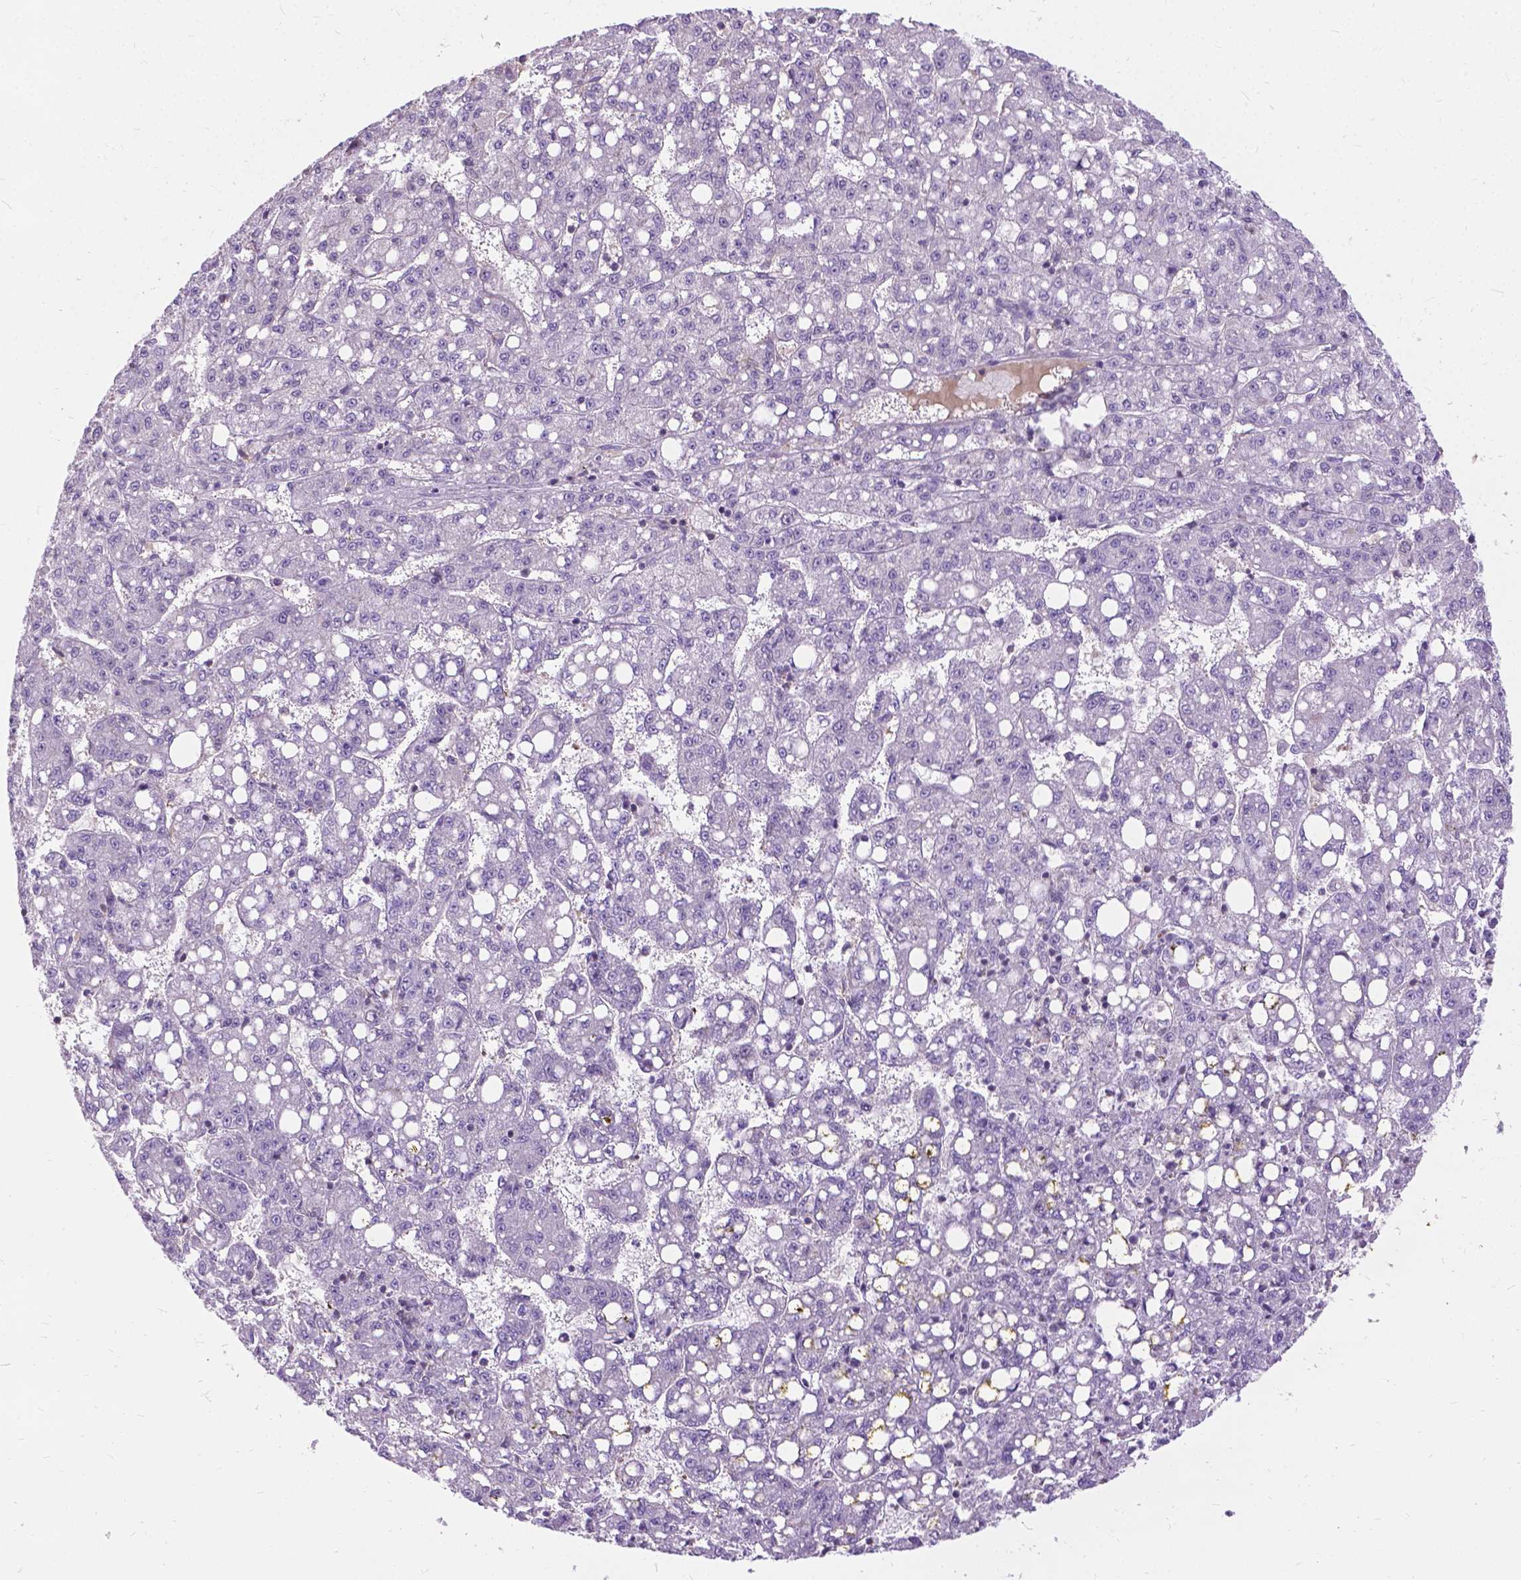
{"staining": {"intensity": "negative", "quantity": "none", "location": "none"}, "tissue": "liver cancer", "cell_type": "Tumor cells", "image_type": "cancer", "snomed": [{"axis": "morphology", "description": "Carcinoma, Hepatocellular, NOS"}, {"axis": "topography", "description": "Liver"}], "caption": "This is an IHC micrograph of hepatocellular carcinoma (liver). There is no positivity in tumor cells.", "gene": "JAK3", "patient": {"sex": "female", "age": 65}}